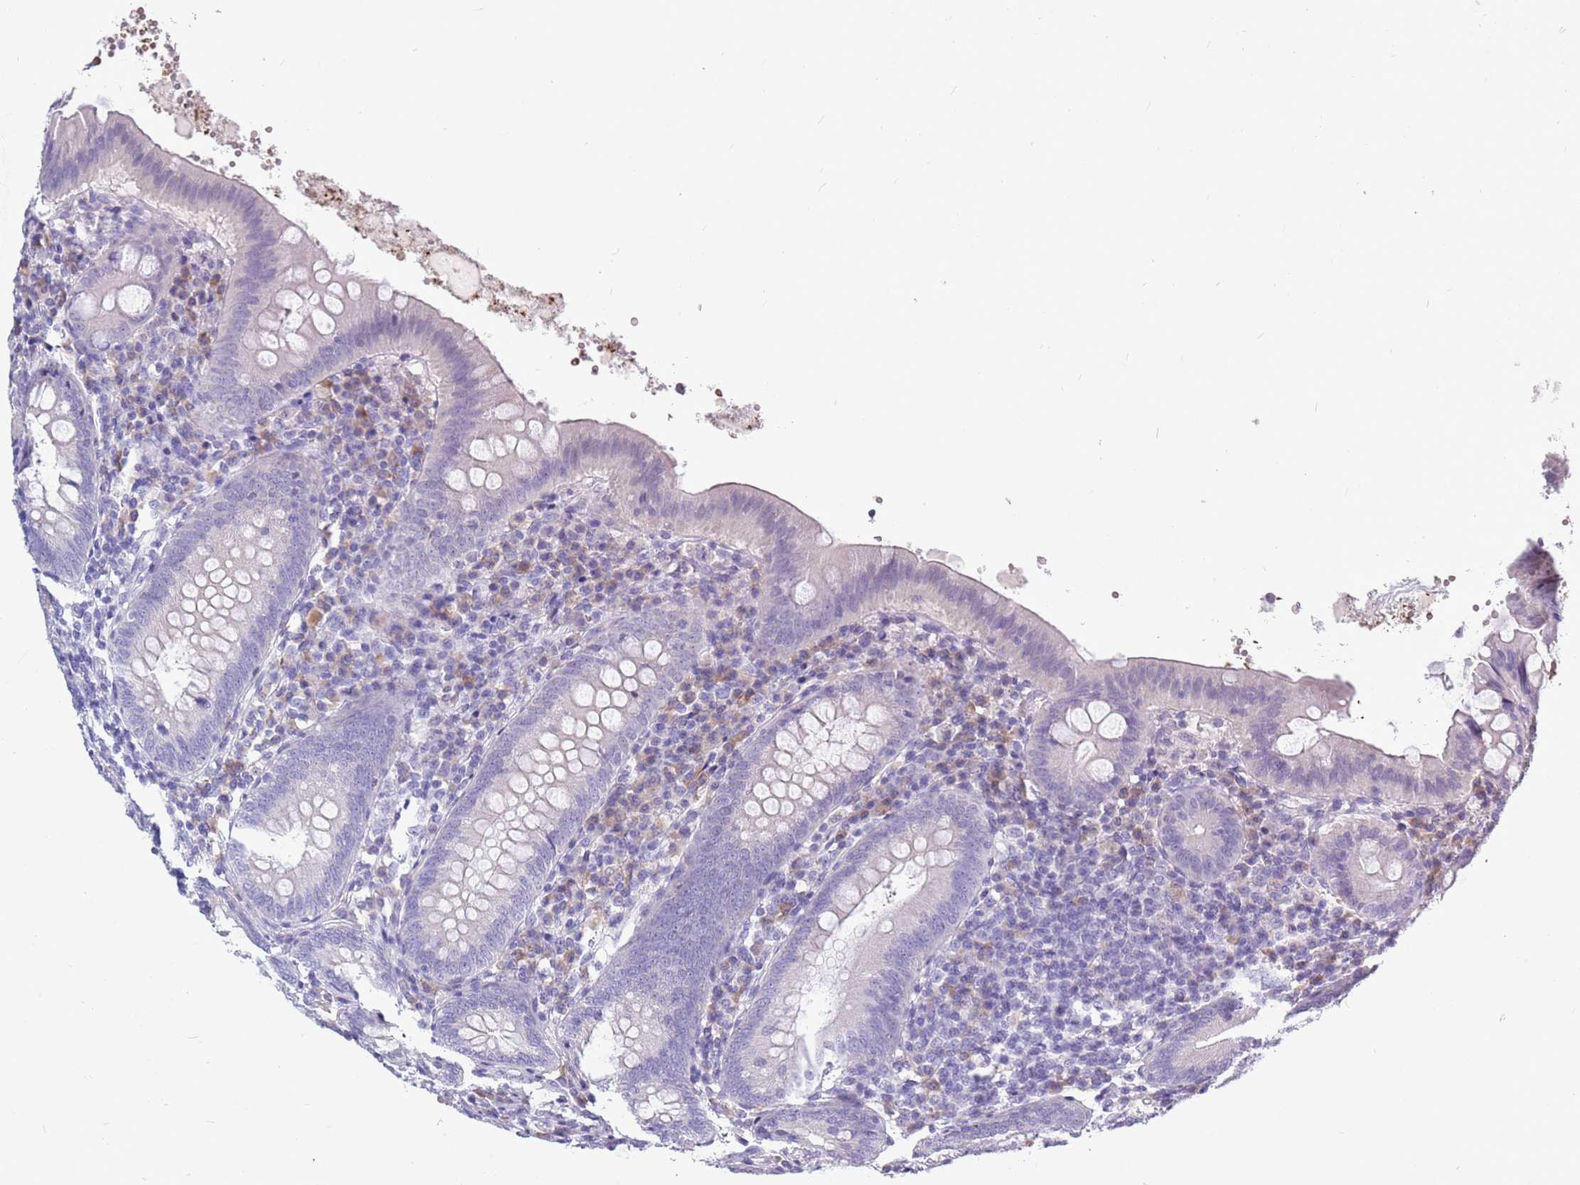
{"staining": {"intensity": "negative", "quantity": "none", "location": "none"}, "tissue": "appendix", "cell_type": "Glandular cells", "image_type": "normal", "snomed": [{"axis": "morphology", "description": "Normal tissue, NOS"}, {"axis": "topography", "description": "Appendix"}], "caption": "A high-resolution histopathology image shows immunohistochemistry staining of normal appendix, which demonstrates no significant expression in glandular cells. (Stains: DAB (3,3'-diaminobenzidine) immunohistochemistry (IHC) with hematoxylin counter stain, Microscopy: brightfield microscopy at high magnification).", "gene": "ZNF425", "patient": {"sex": "female", "age": 54}}